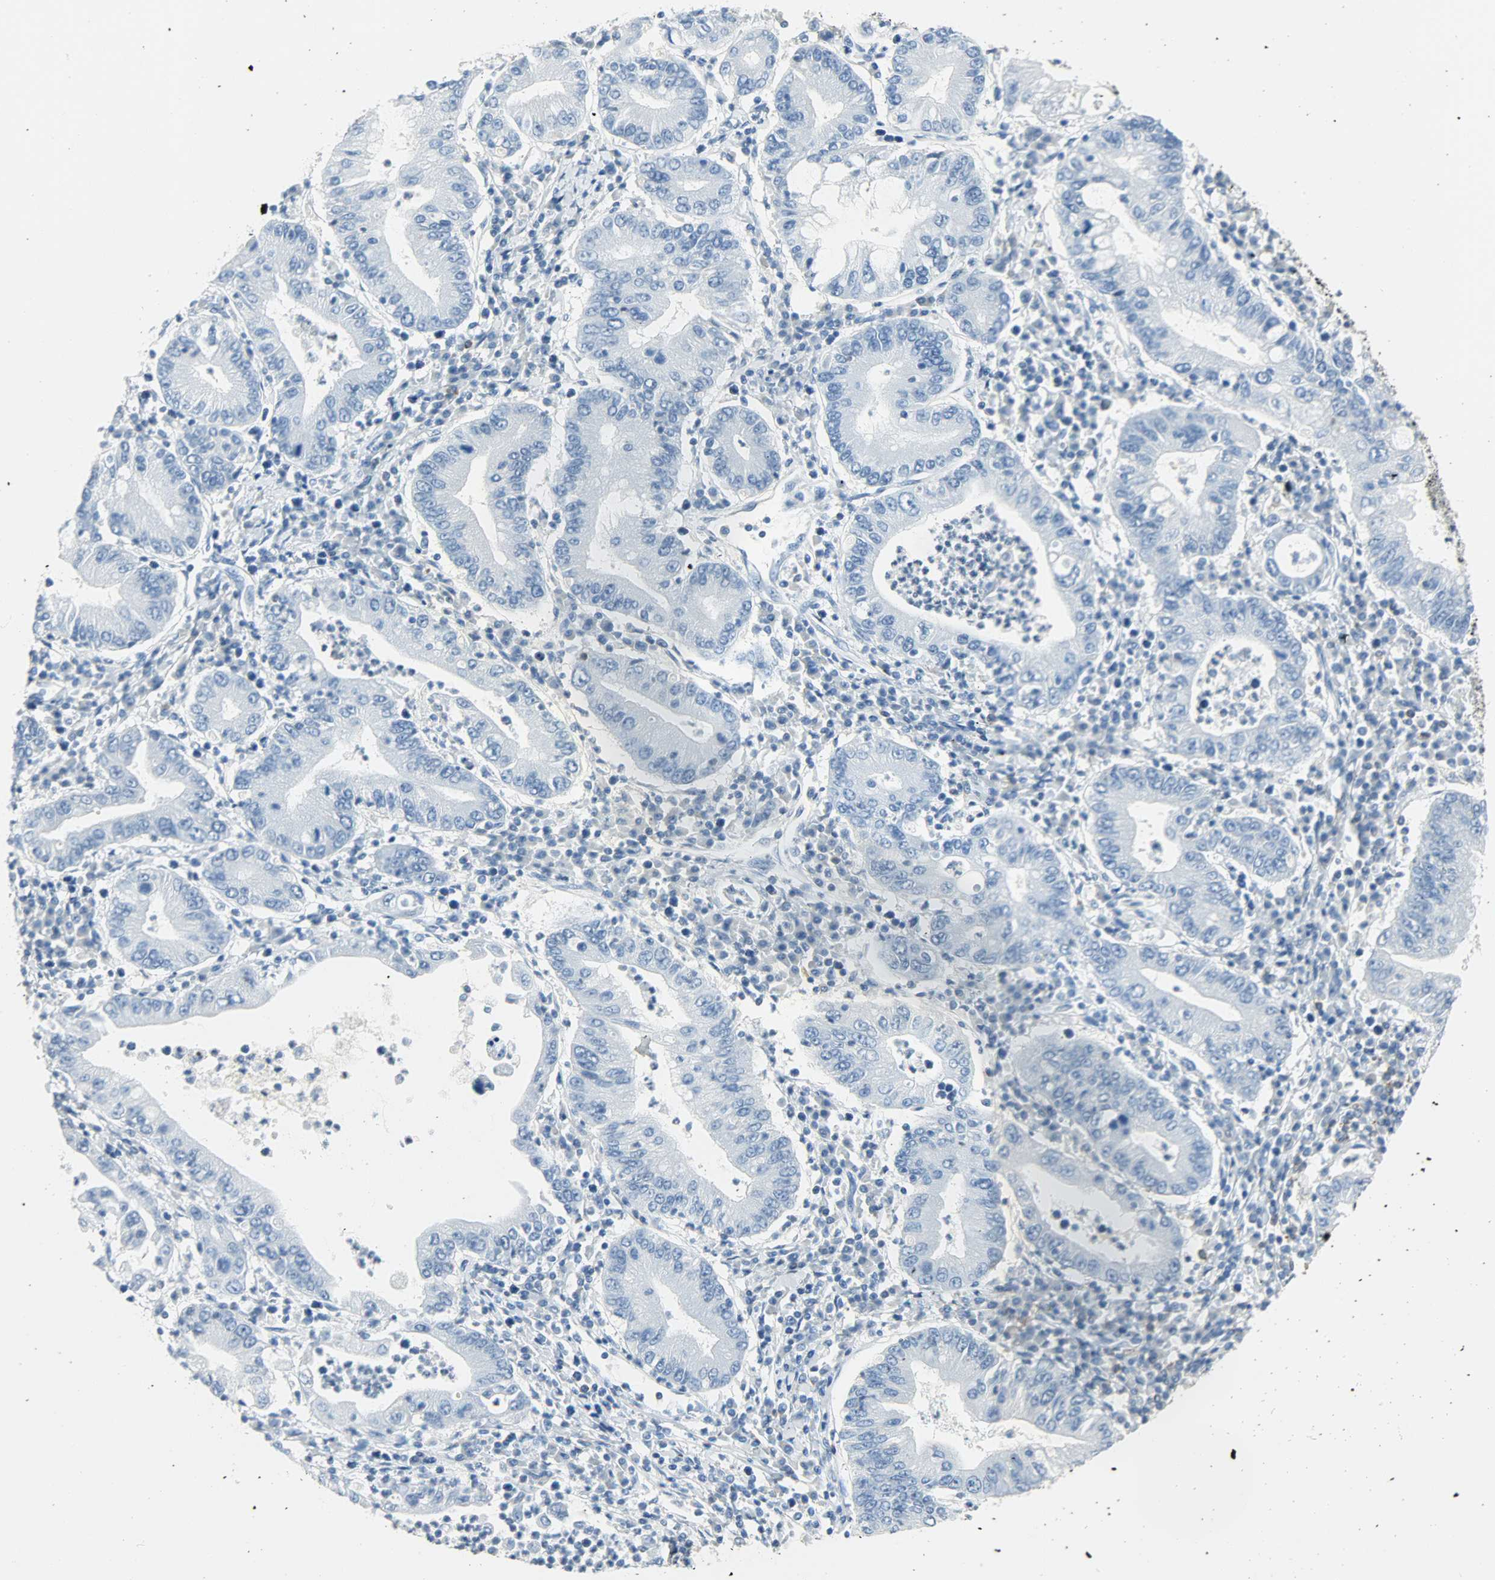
{"staining": {"intensity": "negative", "quantity": "none", "location": "none"}, "tissue": "stomach cancer", "cell_type": "Tumor cells", "image_type": "cancer", "snomed": [{"axis": "morphology", "description": "Normal tissue, NOS"}, {"axis": "morphology", "description": "Adenocarcinoma, NOS"}, {"axis": "topography", "description": "Esophagus"}, {"axis": "topography", "description": "Stomach, upper"}, {"axis": "topography", "description": "Peripheral nerve tissue"}], "caption": "An image of human stomach cancer (adenocarcinoma) is negative for staining in tumor cells.", "gene": "PTPN6", "patient": {"sex": "male", "age": 62}}